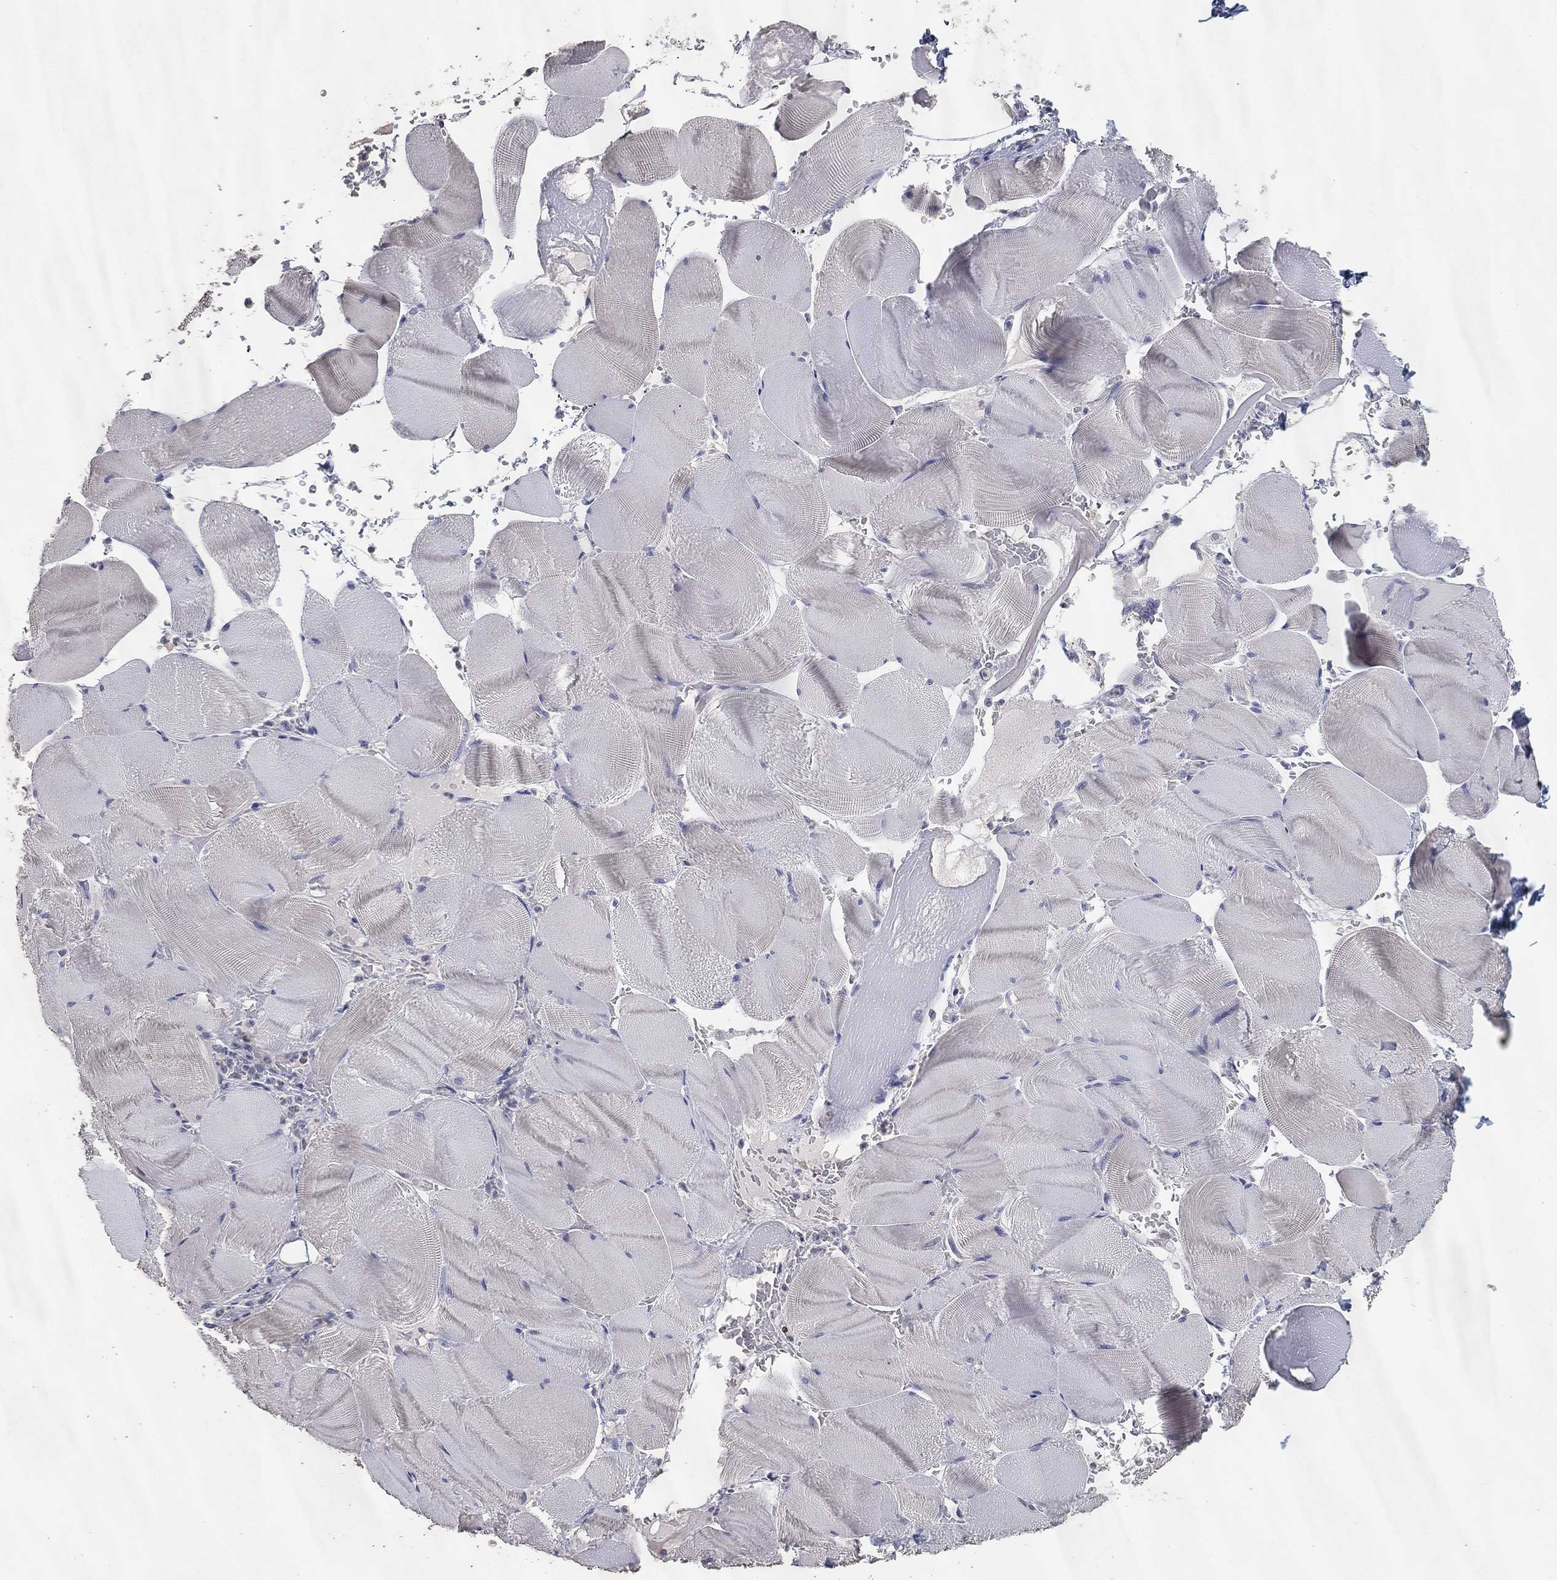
{"staining": {"intensity": "negative", "quantity": "none", "location": "none"}, "tissue": "skeletal muscle", "cell_type": "Myocytes", "image_type": "normal", "snomed": [{"axis": "morphology", "description": "Normal tissue, NOS"}, {"axis": "topography", "description": "Skeletal muscle"}], "caption": "This is an IHC photomicrograph of benign human skeletal muscle. There is no staining in myocytes.", "gene": "DSG1", "patient": {"sex": "male", "age": 56}}